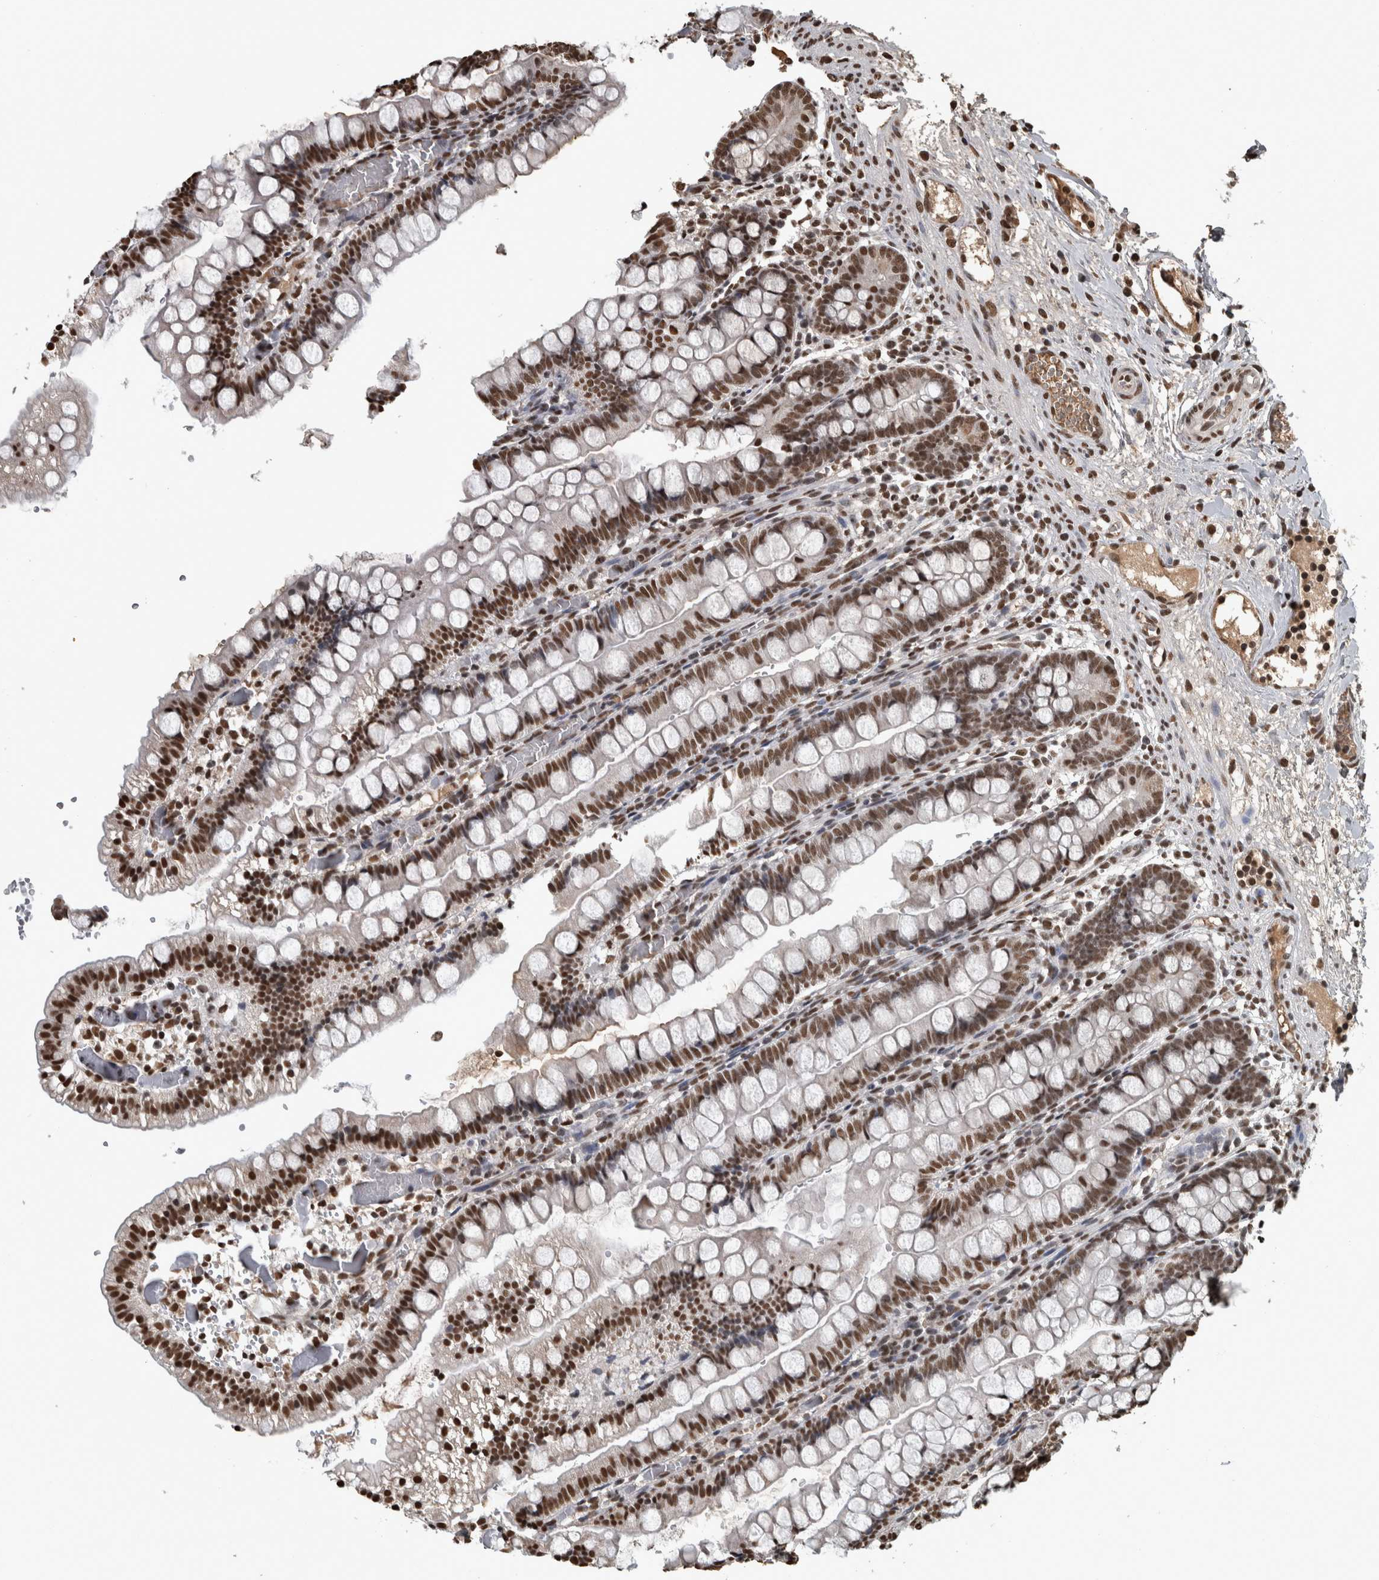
{"staining": {"intensity": "strong", "quantity": ">75%", "location": "nuclear"}, "tissue": "small intestine", "cell_type": "Glandular cells", "image_type": "normal", "snomed": [{"axis": "morphology", "description": "Normal tissue, NOS"}, {"axis": "morphology", "description": "Developmental malformation"}, {"axis": "topography", "description": "Small intestine"}], "caption": "IHC (DAB (3,3'-diaminobenzidine)) staining of normal small intestine shows strong nuclear protein staining in about >75% of glandular cells.", "gene": "TGS1", "patient": {"sex": "male"}}